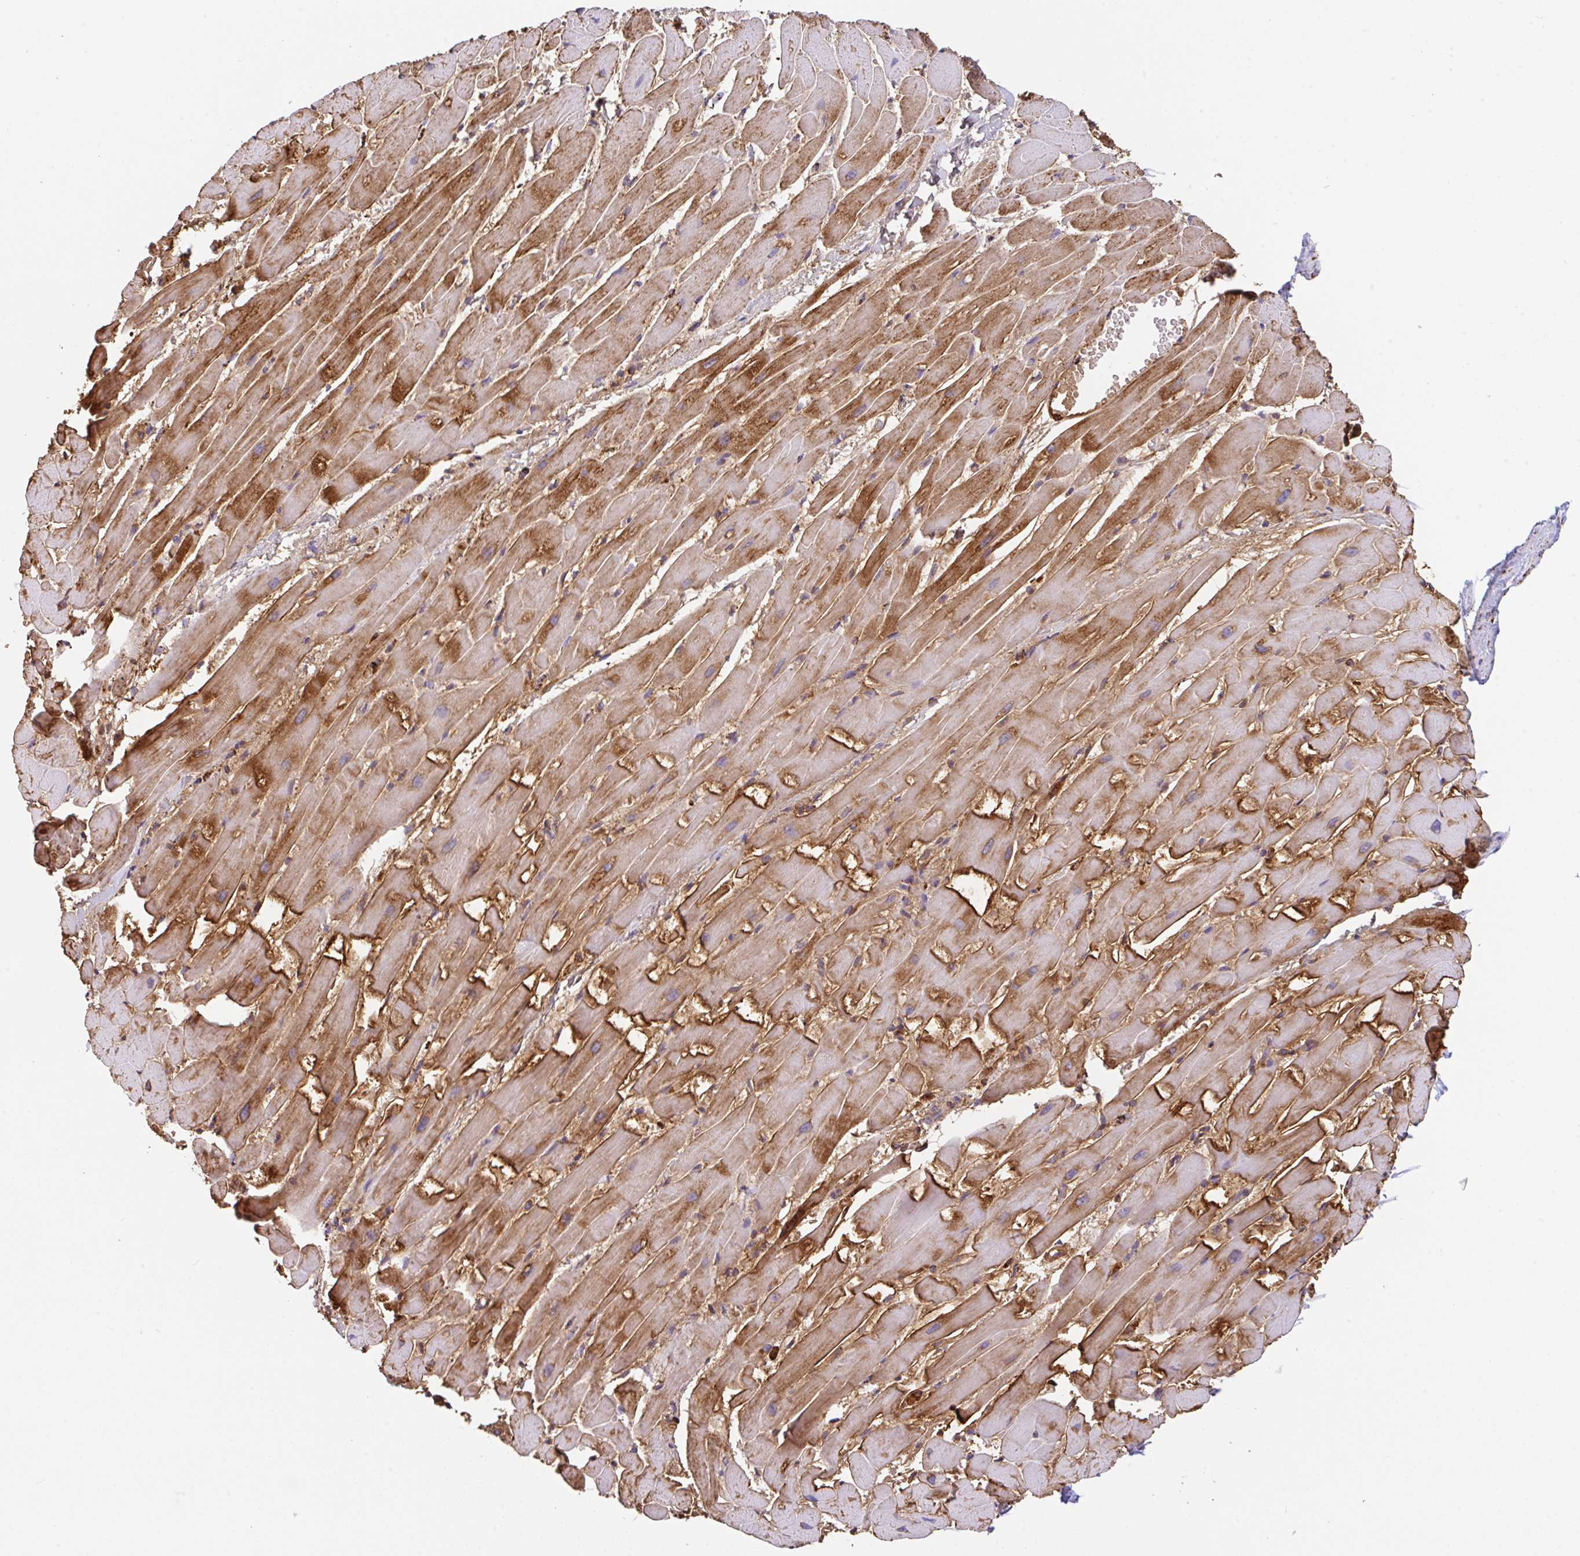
{"staining": {"intensity": "strong", "quantity": ">75%", "location": "cytoplasmic/membranous"}, "tissue": "heart muscle", "cell_type": "Cardiomyocytes", "image_type": "normal", "snomed": [{"axis": "morphology", "description": "Normal tissue, NOS"}, {"axis": "topography", "description": "Heart"}], "caption": "The micrograph shows immunohistochemical staining of unremarkable heart muscle. There is strong cytoplasmic/membranous staining is identified in about >75% of cardiomyocytes.", "gene": "ANKRD33B", "patient": {"sex": "male", "age": 37}}